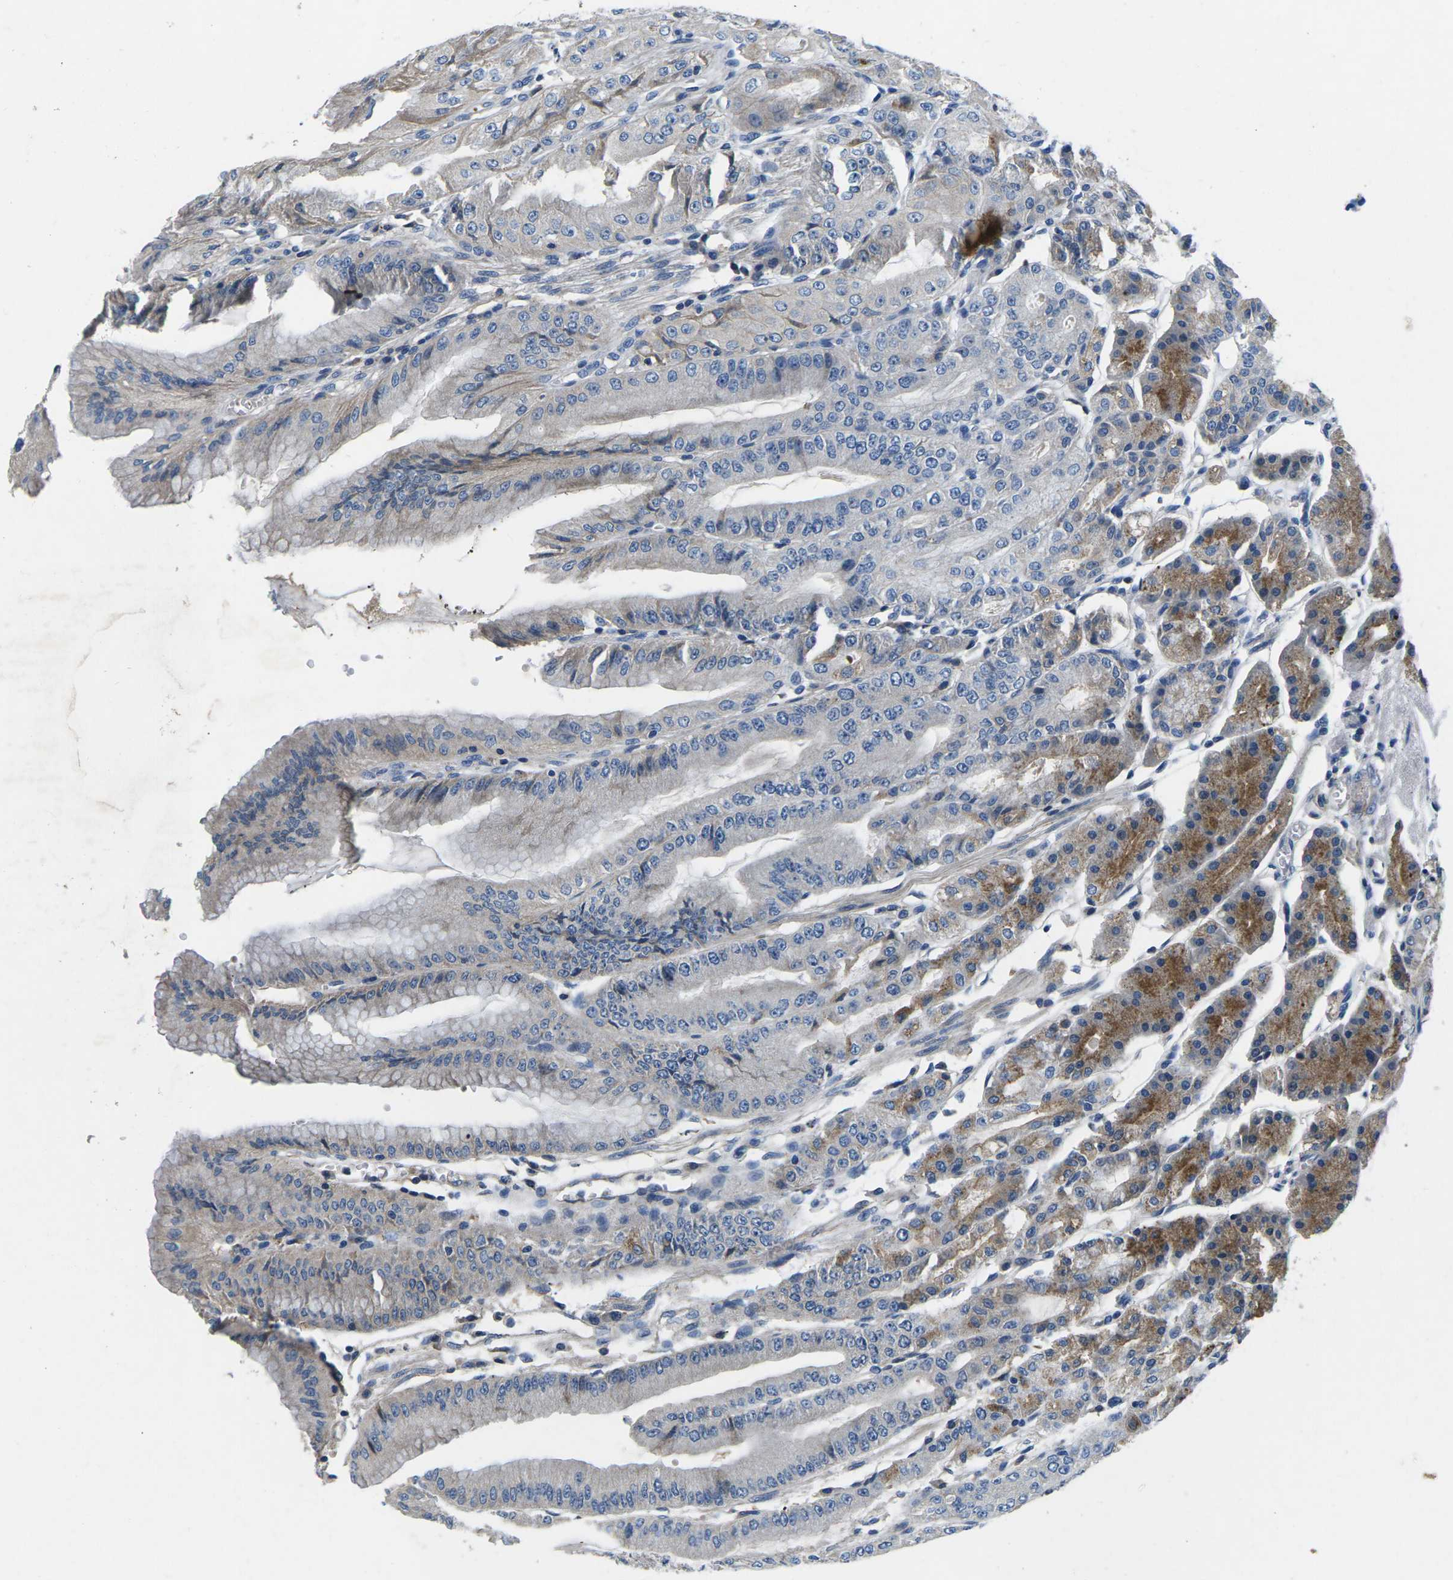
{"staining": {"intensity": "moderate", "quantity": "<25%", "location": "cytoplasmic/membranous"}, "tissue": "stomach", "cell_type": "Glandular cells", "image_type": "normal", "snomed": [{"axis": "morphology", "description": "Normal tissue, NOS"}, {"axis": "topography", "description": "Stomach, lower"}], "caption": "Normal stomach displays moderate cytoplasmic/membranous positivity in about <25% of glandular cells (DAB IHC, brown staining for protein, blue staining for nuclei)..", "gene": "PDCD6IP", "patient": {"sex": "male", "age": 71}}